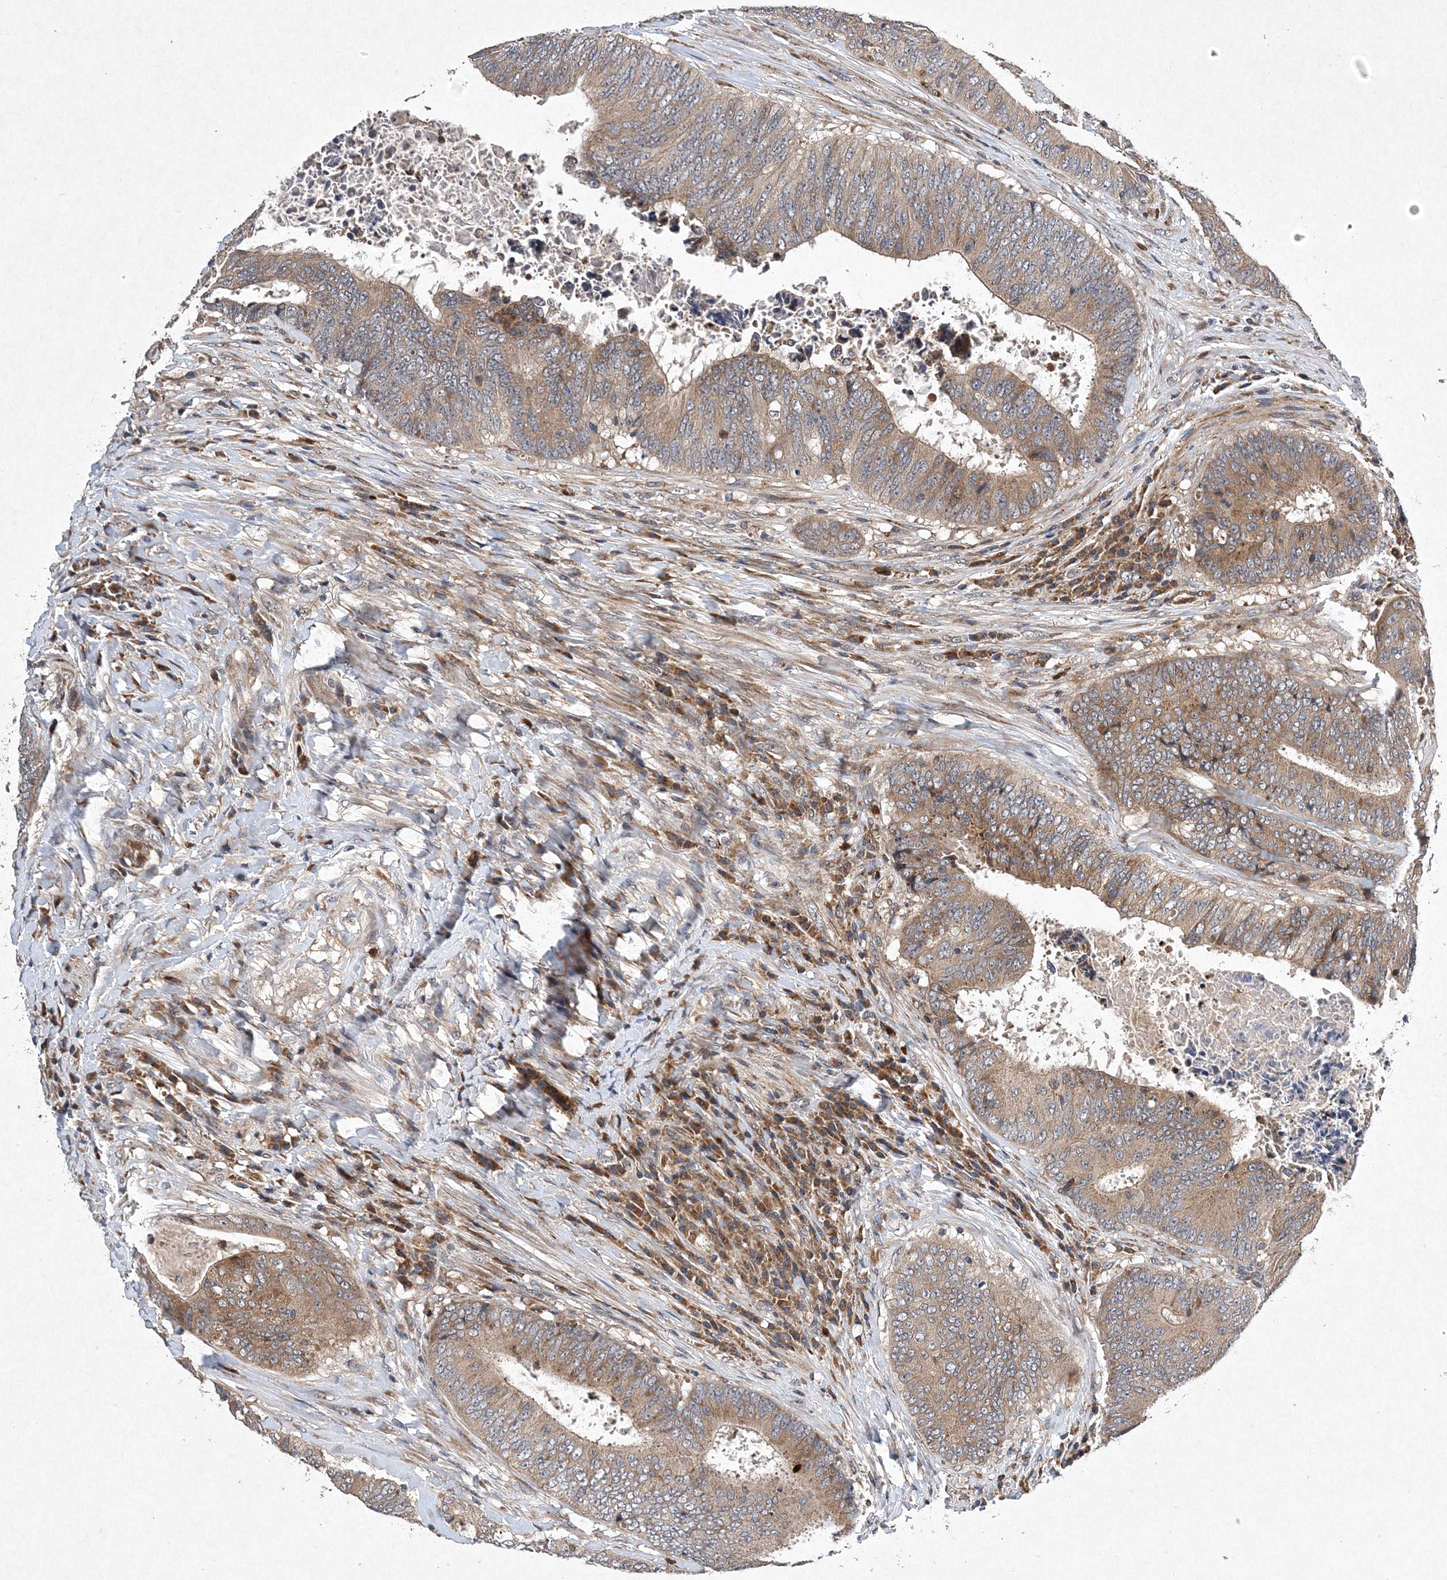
{"staining": {"intensity": "moderate", "quantity": ">75%", "location": "cytoplasmic/membranous"}, "tissue": "colorectal cancer", "cell_type": "Tumor cells", "image_type": "cancer", "snomed": [{"axis": "morphology", "description": "Adenocarcinoma, NOS"}, {"axis": "topography", "description": "Rectum"}], "caption": "A brown stain highlights moderate cytoplasmic/membranous staining of a protein in colorectal adenocarcinoma tumor cells.", "gene": "PROSER1", "patient": {"sex": "male", "age": 72}}